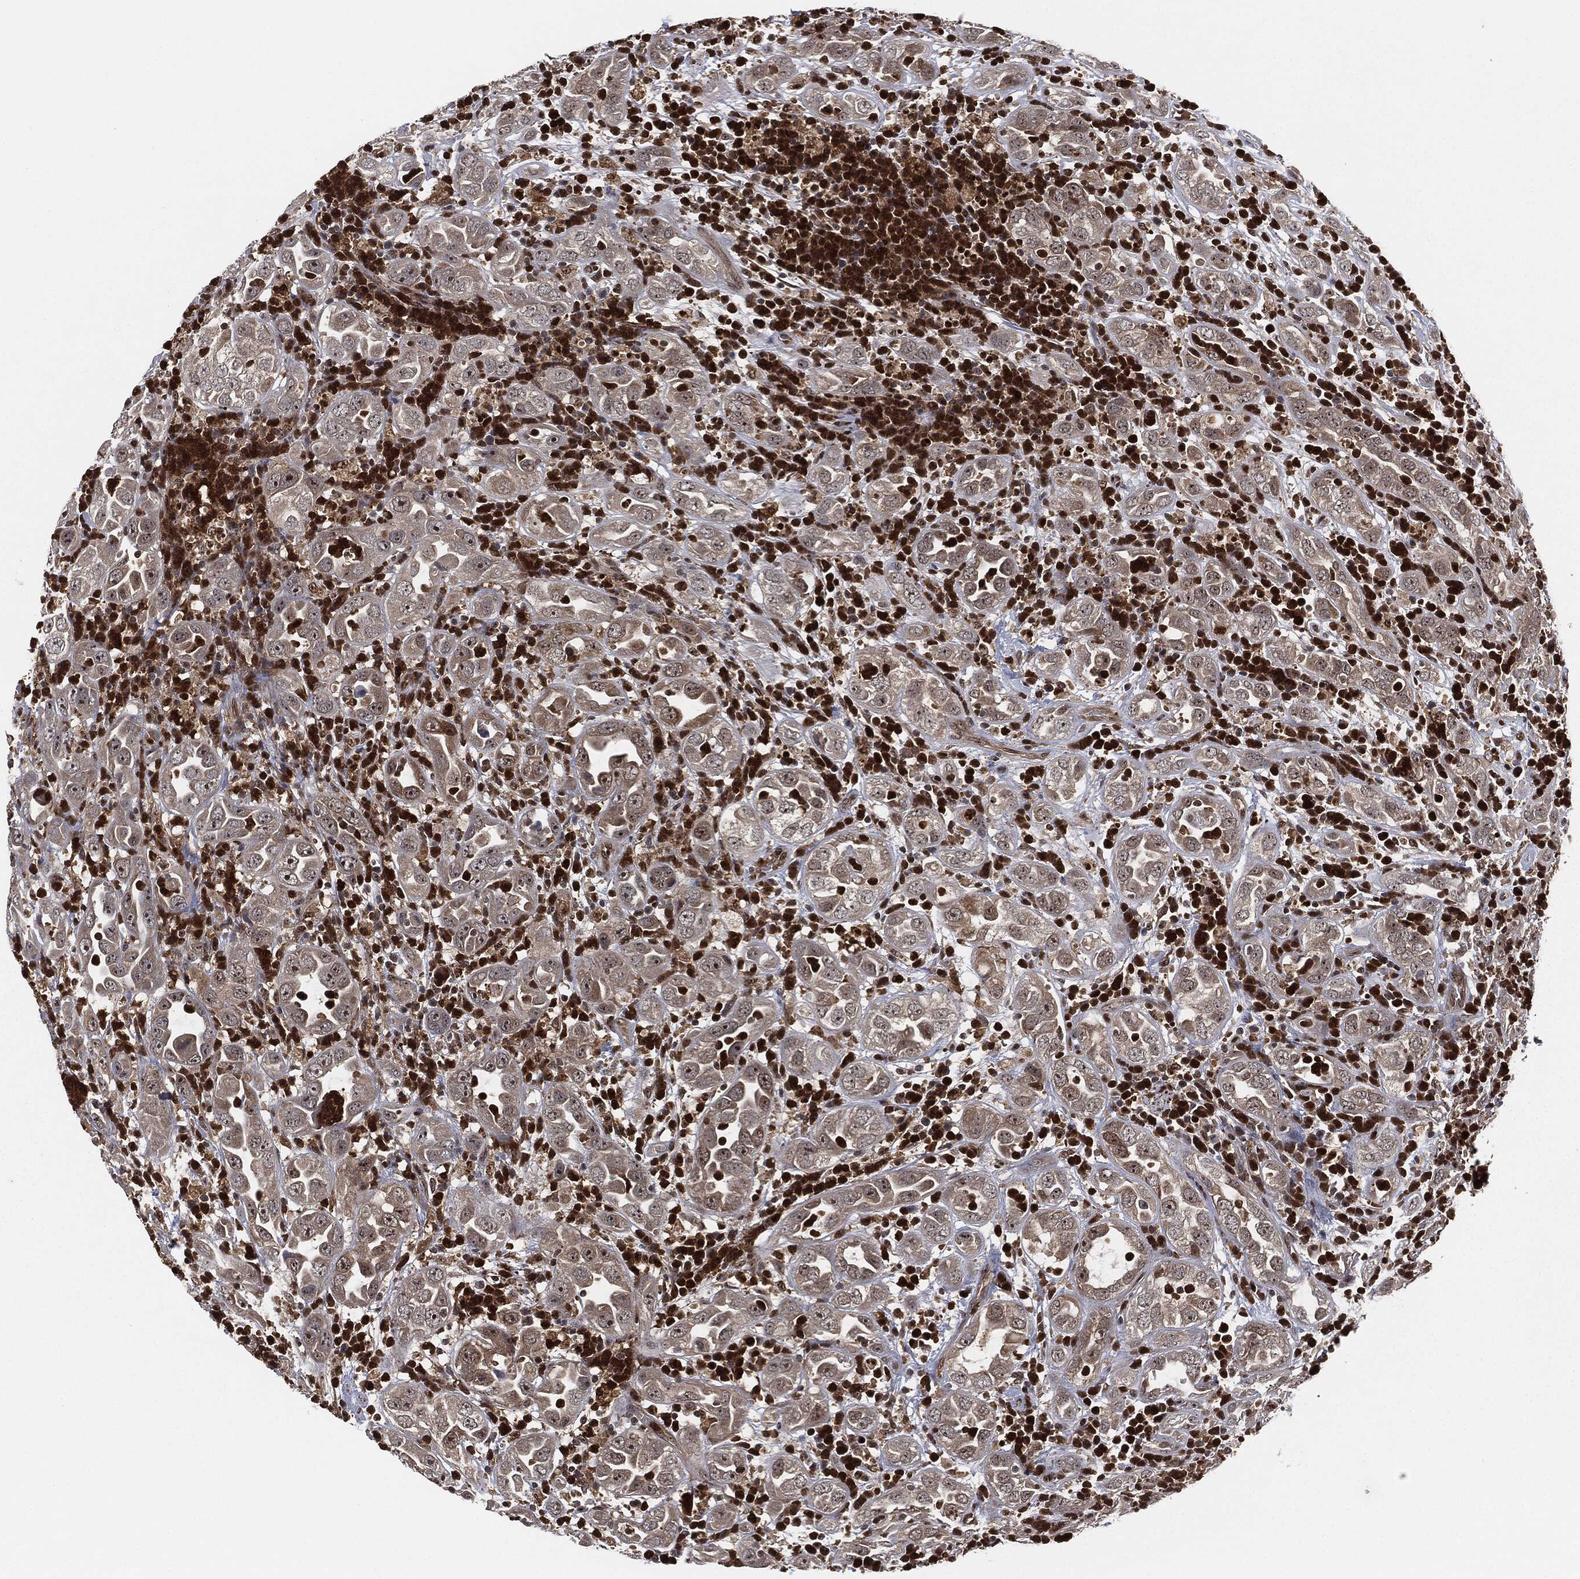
{"staining": {"intensity": "weak", "quantity": "<25%", "location": "cytoplasmic/membranous"}, "tissue": "urothelial cancer", "cell_type": "Tumor cells", "image_type": "cancer", "snomed": [{"axis": "morphology", "description": "Urothelial carcinoma, High grade"}, {"axis": "topography", "description": "Urinary bladder"}], "caption": "Urothelial cancer was stained to show a protein in brown. There is no significant staining in tumor cells. Brightfield microscopy of immunohistochemistry (IHC) stained with DAB (brown) and hematoxylin (blue), captured at high magnification.", "gene": "CAPRIN2", "patient": {"sex": "female", "age": 41}}